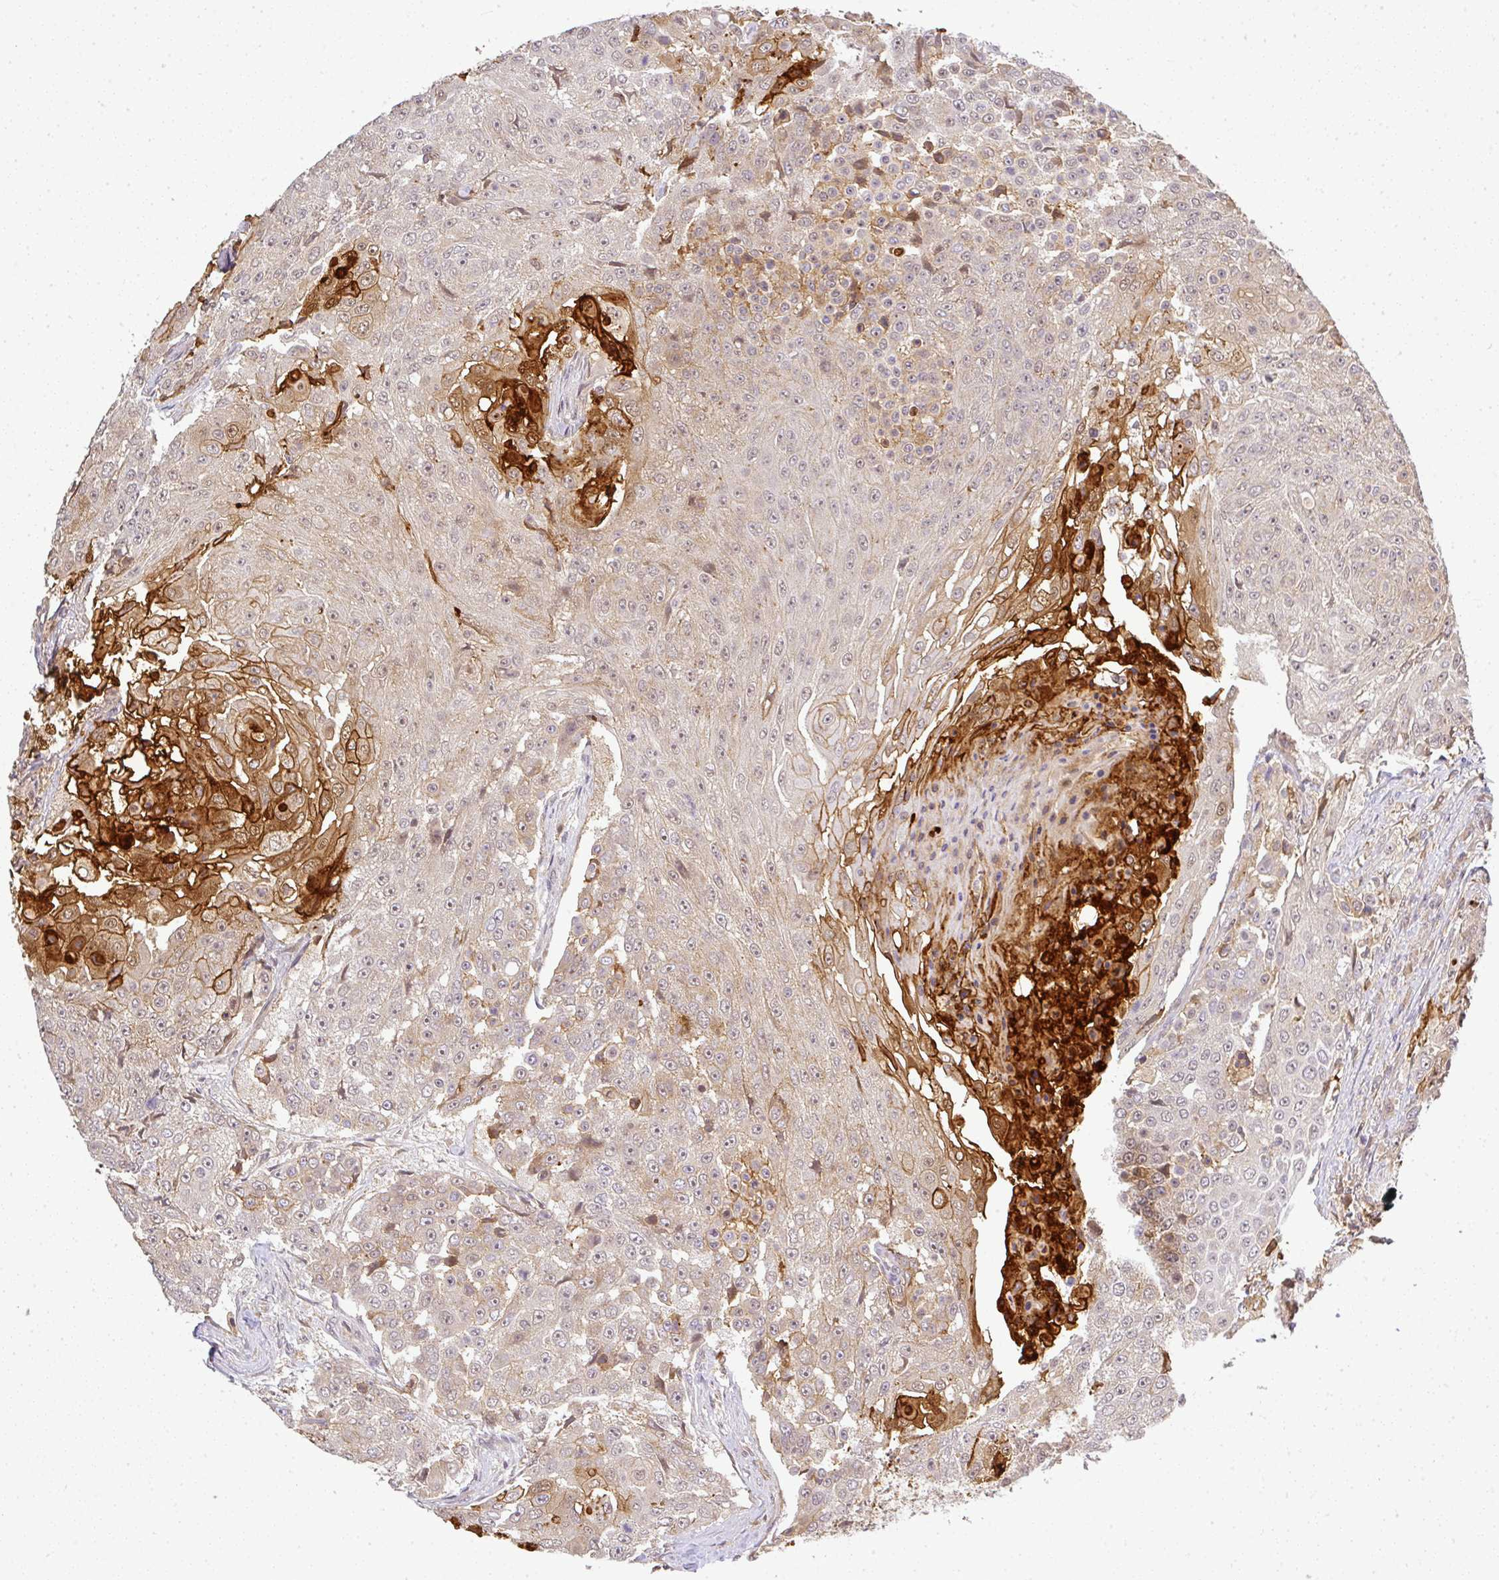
{"staining": {"intensity": "strong", "quantity": "<25%", "location": "cytoplasmic/membranous"}, "tissue": "urothelial cancer", "cell_type": "Tumor cells", "image_type": "cancer", "snomed": [{"axis": "morphology", "description": "Urothelial carcinoma, High grade"}, {"axis": "topography", "description": "Urinary bladder"}], "caption": "The micrograph exhibits immunohistochemical staining of urothelial cancer. There is strong cytoplasmic/membranous expression is seen in about <25% of tumor cells.", "gene": "FAM153A", "patient": {"sex": "female", "age": 63}}